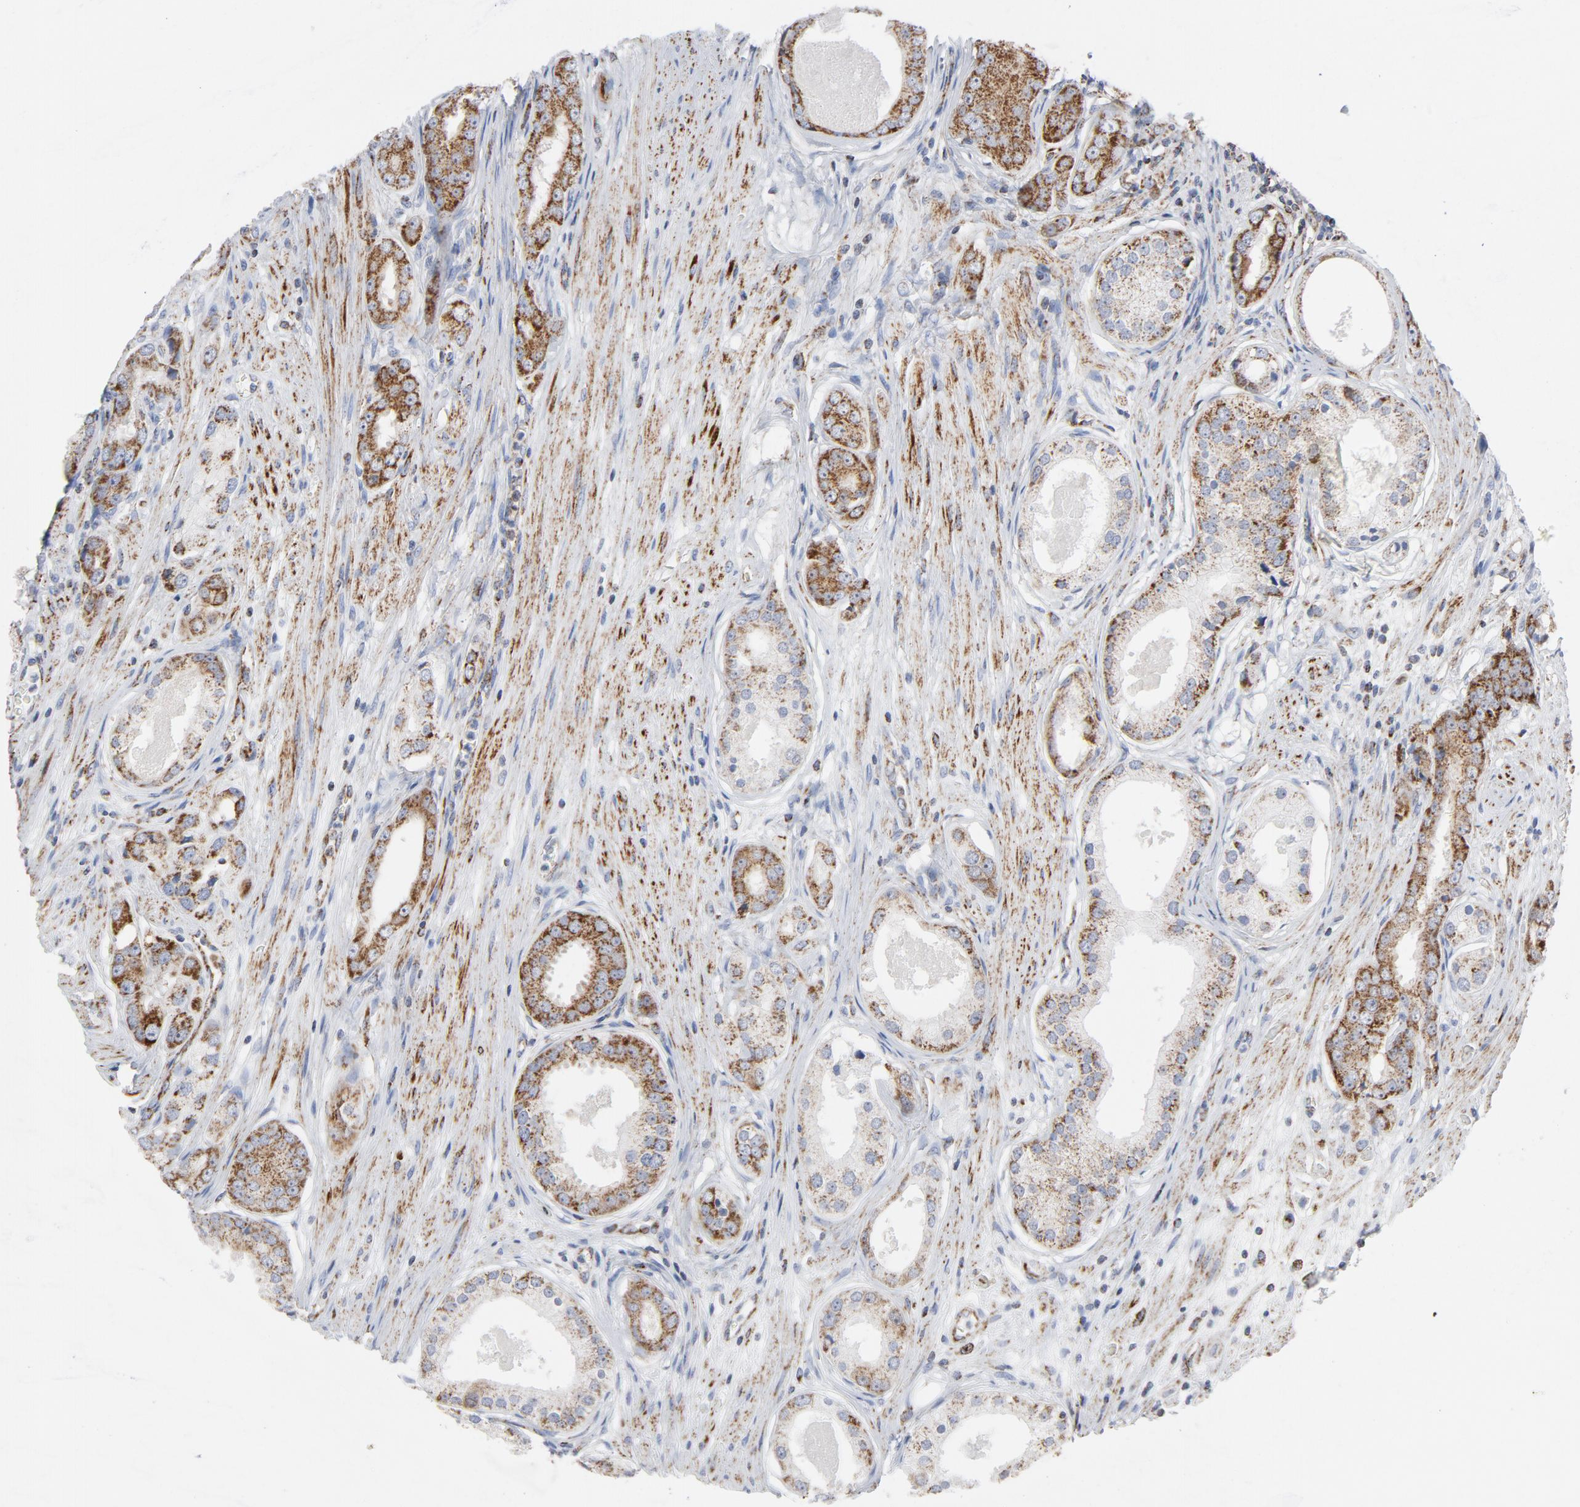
{"staining": {"intensity": "moderate", "quantity": ">75%", "location": "cytoplasmic/membranous"}, "tissue": "prostate cancer", "cell_type": "Tumor cells", "image_type": "cancer", "snomed": [{"axis": "morphology", "description": "Adenocarcinoma, Medium grade"}, {"axis": "topography", "description": "Prostate"}], "caption": "Protein expression analysis of adenocarcinoma (medium-grade) (prostate) exhibits moderate cytoplasmic/membranous expression in about >75% of tumor cells. (DAB IHC with brightfield microscopy, high magnification).", "gene": "CYCS", "patient": {"sex": "male", "age": 53}}